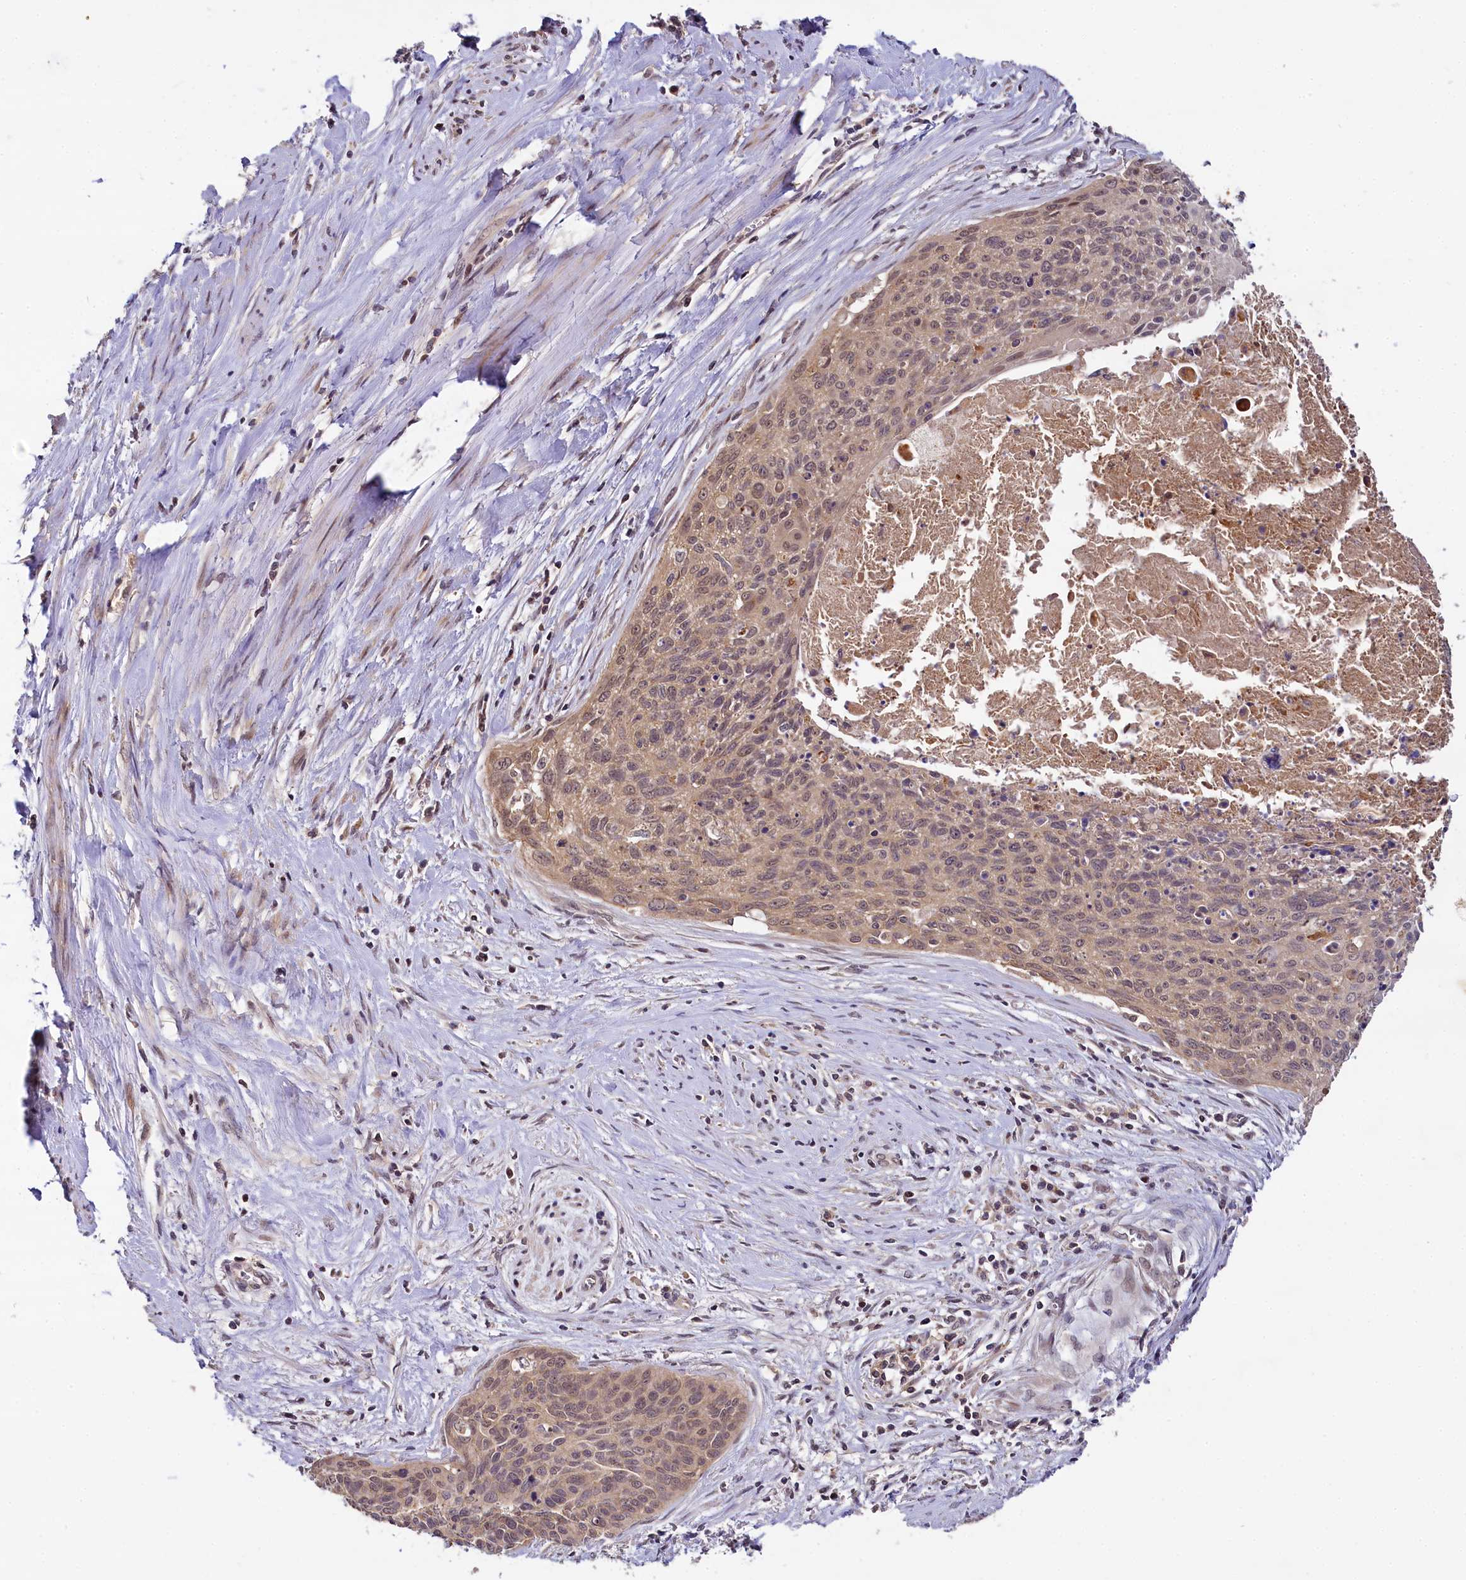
{"staining": {"intensity": "moderate", "quantity": ">75%", "location": "cytoplasmic/membranous,nuclear"}, "tissue": "cervical cancer", "cell_type": "Tumor cells", "image_type": "cancer", "snomed": [{"axis": "morphology", "description": "Squamous cell carcinoma, NOS"}, {"axis": "topography", "description": "Cervix"}], "caption": "Immunohistochemistry image of cervical cancer (squamous cell carcinoma) stained for a protein (brown), which shows medium levels of moderate cytoplasmic/membranous and nuclear expression in approximately >75% of tumor cells.", "gene": "TMEM39A", "patient": {"sex": "female", "age": 55}}